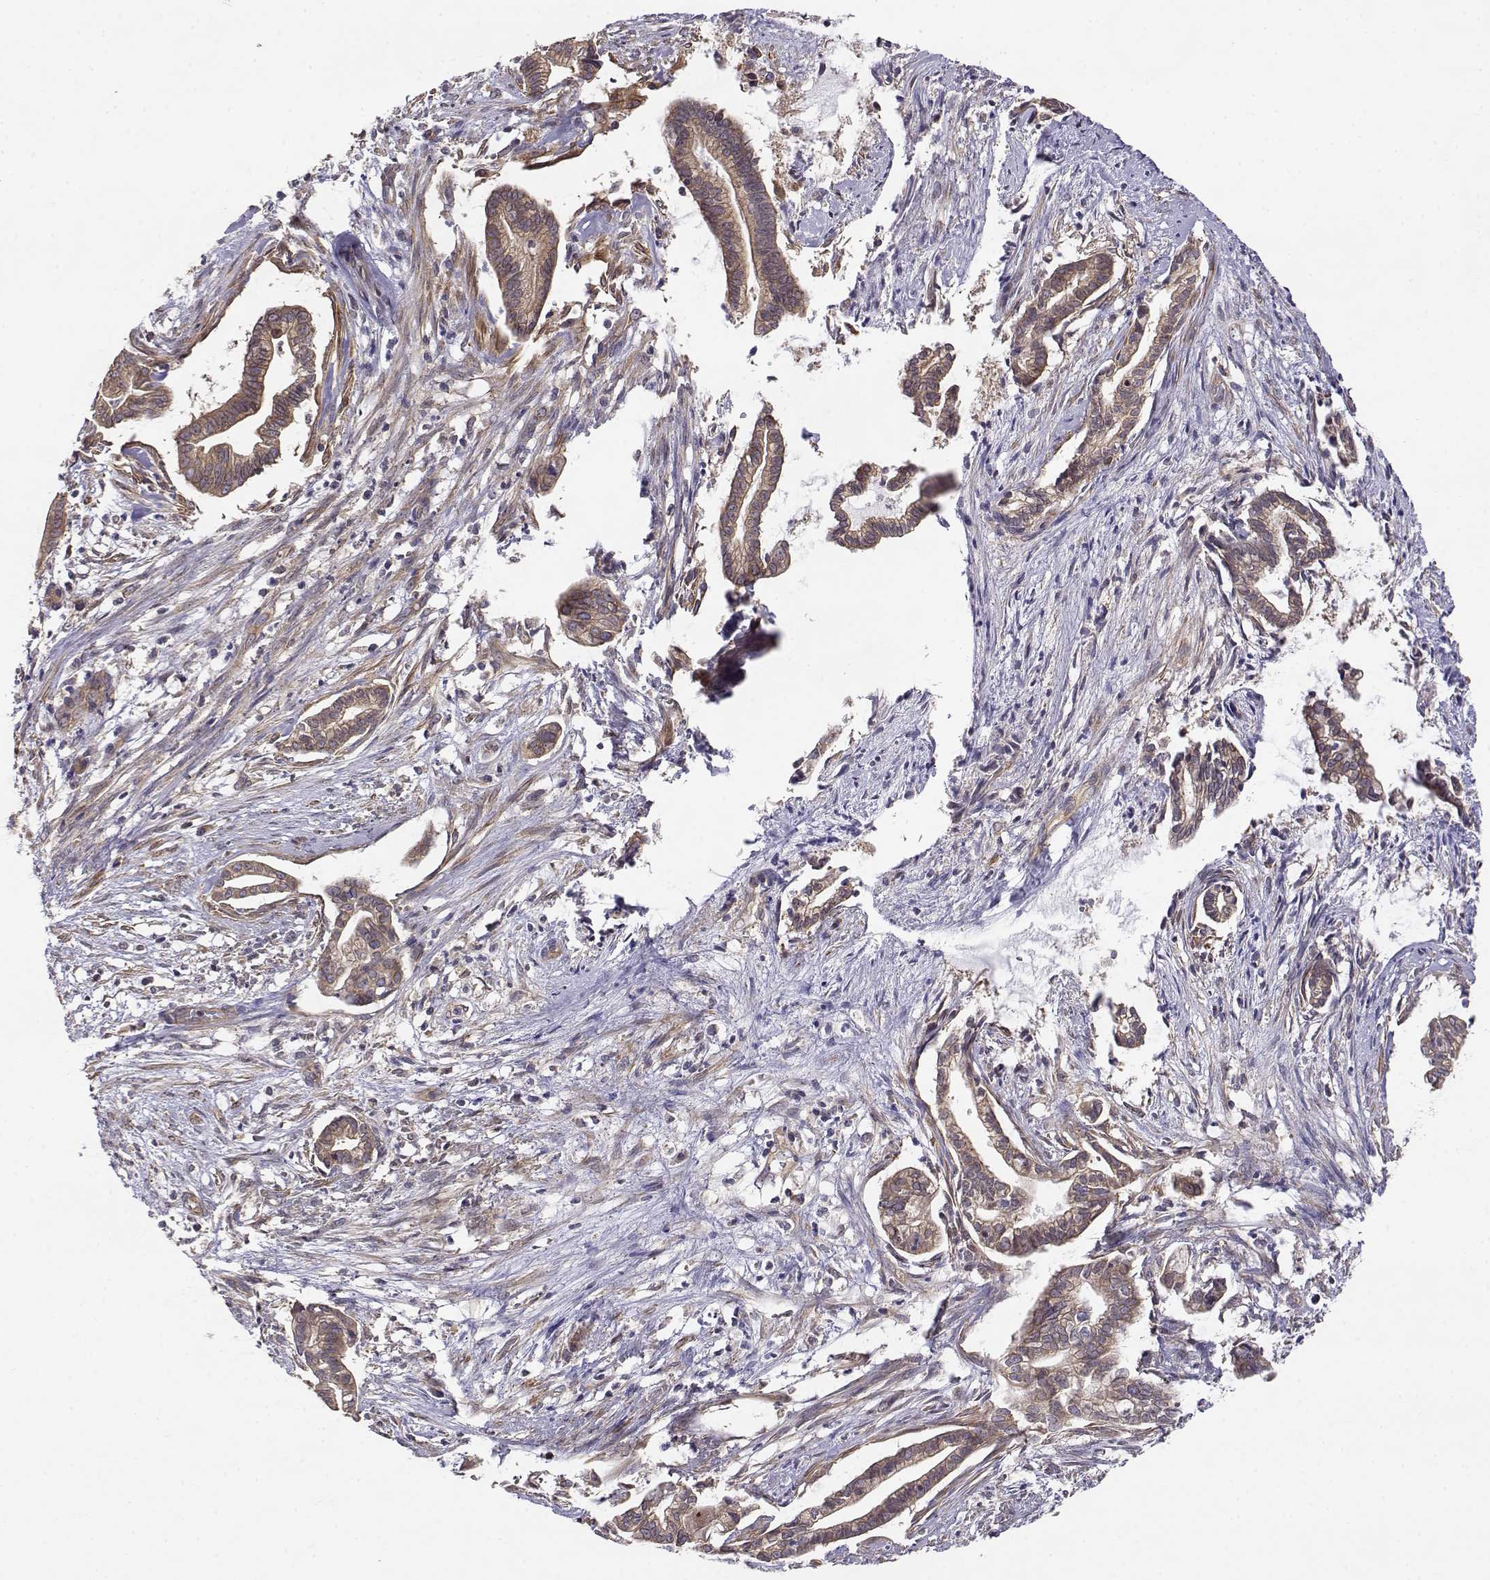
{"staining": {"intensity": "weak", "quantity": ">75%", "location": "cytoplasmic/membranous"}, "tissue": "cervical cancer", "cell_type": "Tumor cells", "image_type": "cancer", "snomed": [{"axis": "morphology", "description": "Adenocarcinoma, NOS"}, {"axis": "topography", "description": "Cervix"}], "caption": "Cervical cancer stained for a protein shows weak cytoplasmic/membranous positivity in tumor cells.", "gene": "PAIP1", "patient": {"sex": "female", "age": 62}}